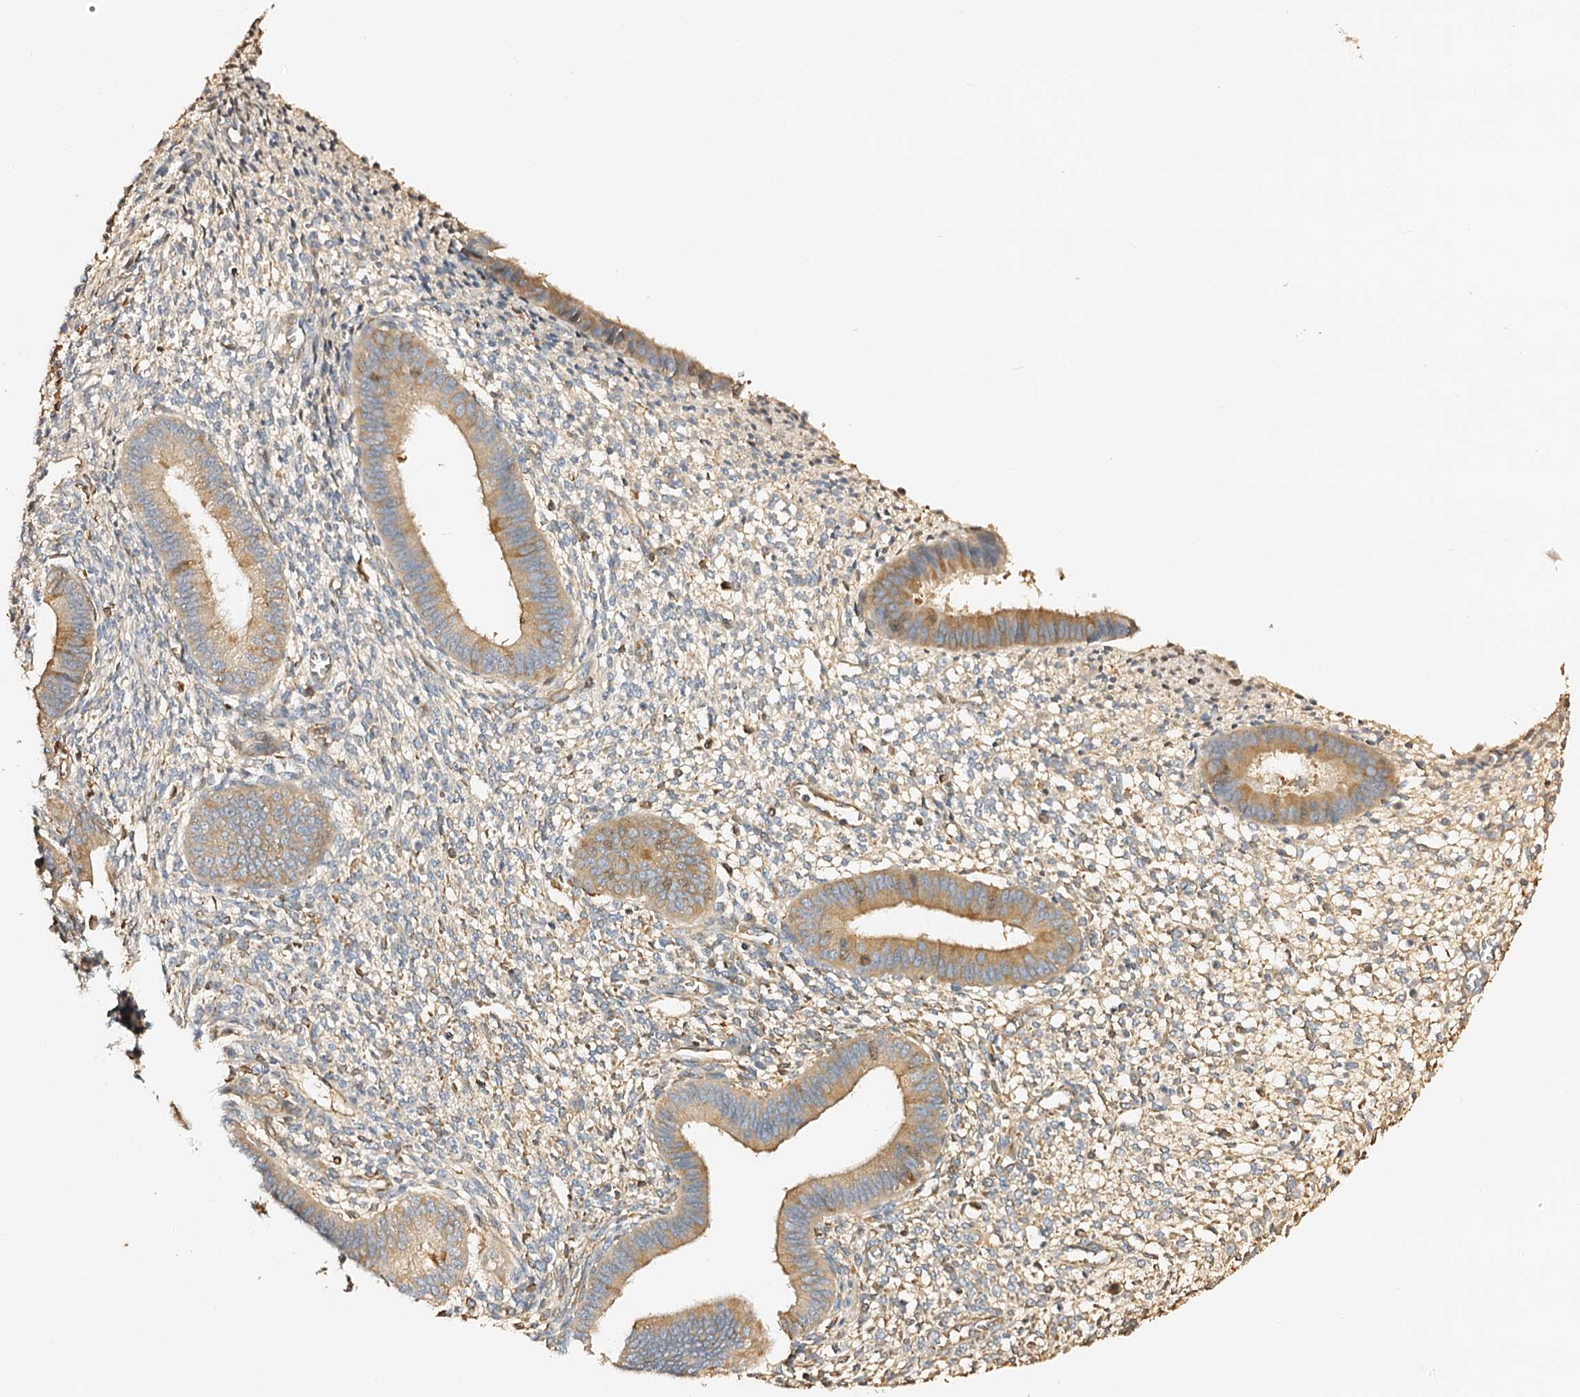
{"staining": {"intensity": "moderate", "quantity": "<25%", "location": "cytoplasmic/membranous"}, "tissue": "endometrium", "cell_type": "Cells in endometrial stroma", "image_type": "normal", "snomed": [{"axis": "morphology", "description": "Normal tissue, NOS"}, {"axis": "topography", "description": "Endometrium"}], "caption": "Protein analysis of normal endometrium displays moderate cytoplasmic/membranous expression in approximately <25% of cells in endometrial stroma. (Brightfield microscopy of DAB IHC at high magnification).", "gene": "CSKMT", "patient": {"sex": "female", "age": 46}}